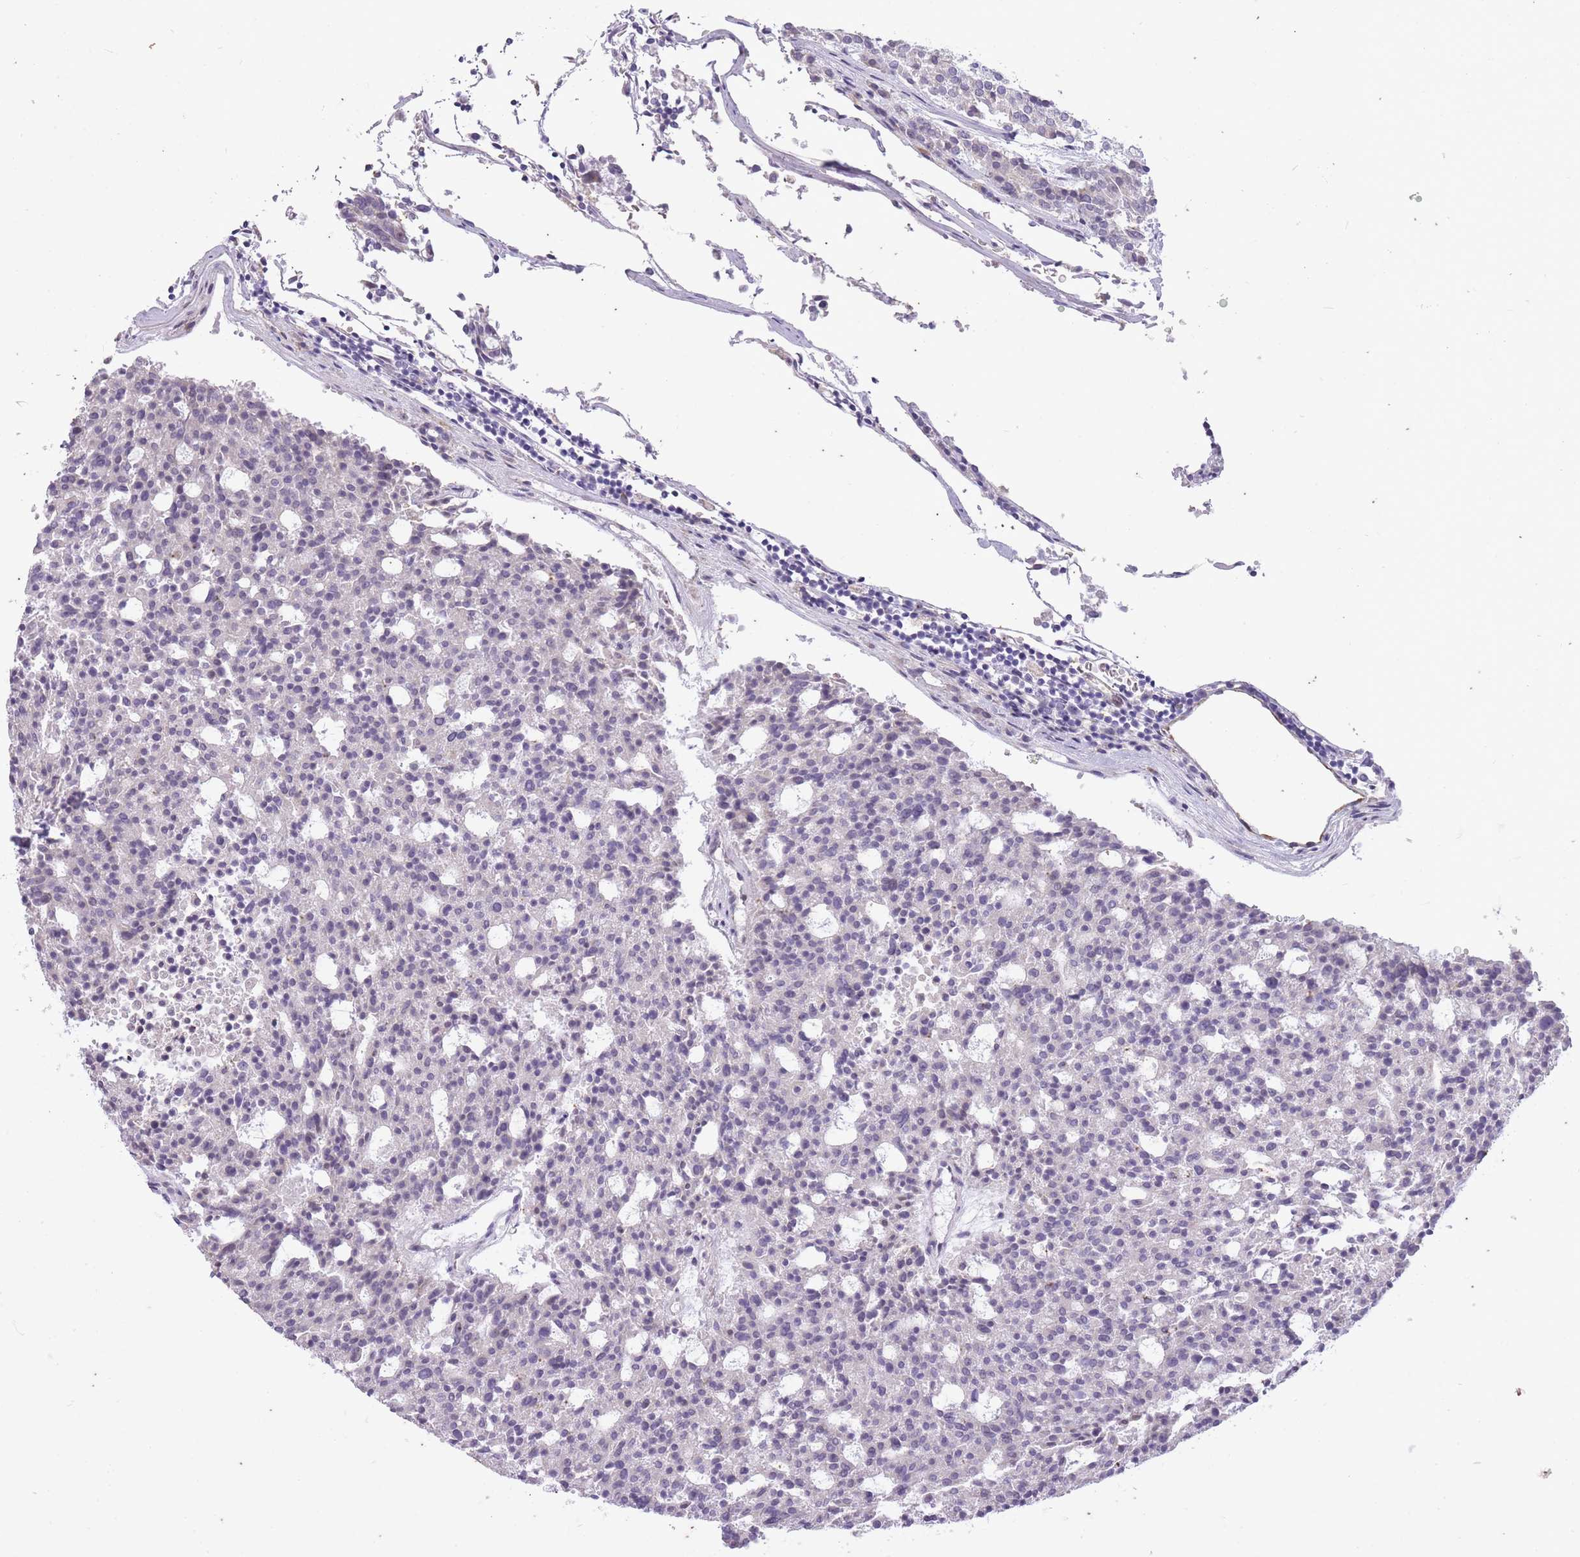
{"staining": {"intensity": "negative", "quantity": "none", "location": "none"}, "tissue": "carcinoid", "cell_type": "Tumor cells", "image_type": "cancer", "snomed": [{"axis": "morphology", "description": "Carcinoid, malignant, NOS"}, {"axis": "topography", "description": "Pancreas"}], "caption": "IHC histopathology image of human carcinoid (malignant) stained for a protein (brown), which displays no staining in tumor cells. (Stains: DAB (3,3'-diaminobenzidine) immunohistochemistry (IHC) with hematoxylin counter stain, Microscopy: brightfield microscopy at high magnification).", "gene": "CNTNAP3", "patient": {"sex": "female", "age": 54}}